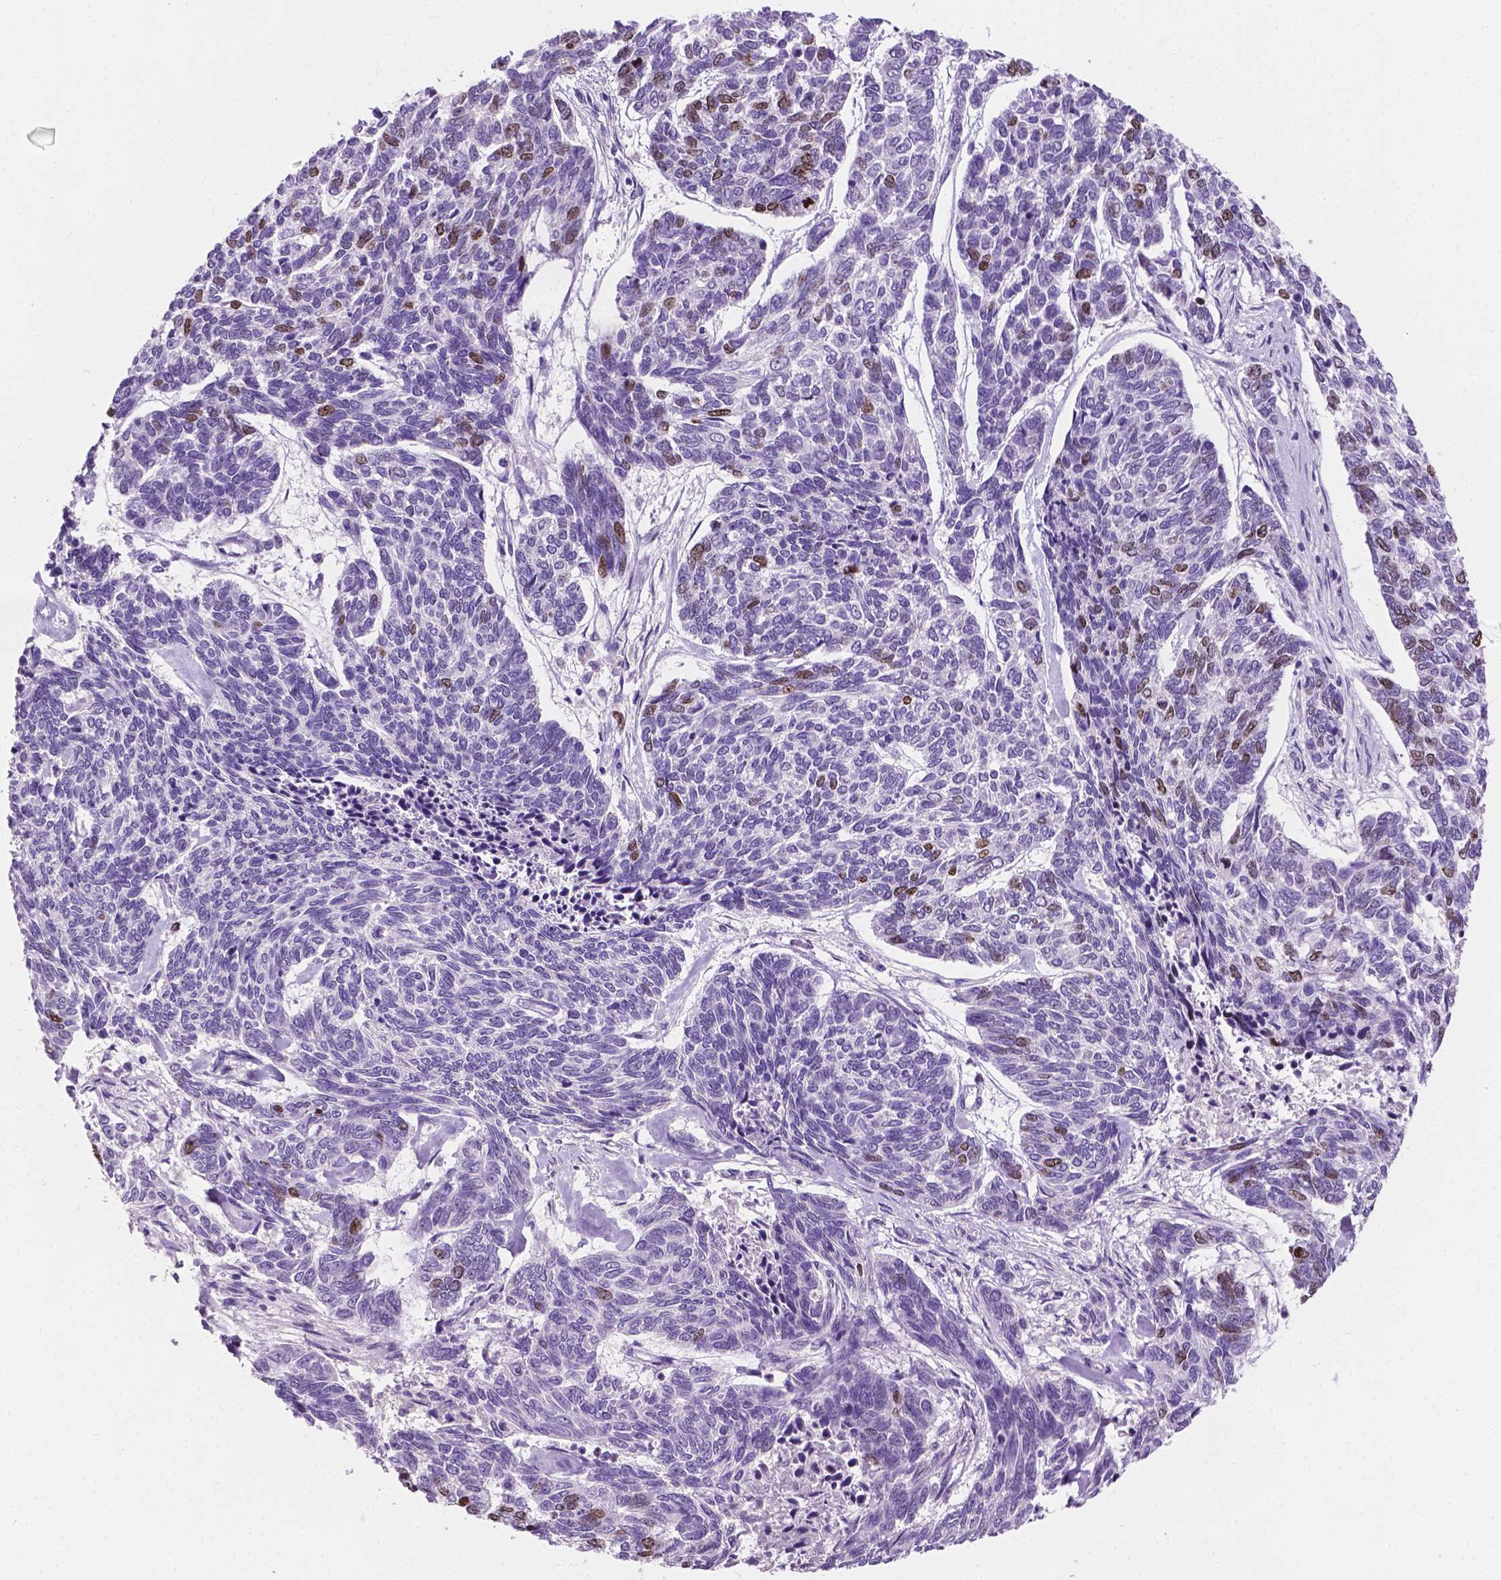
{"staining": {"intensity": "moderate", "quantity": "25%-75%", "location": "nuclear"}, "tissue": "skin cancer", "cell_type": "Tumor cells", "image_type": "cancer", "snomed": [{"axis": "morphology", "description": "Basal cell carcinoma"}, {"axis": "topography", "description": "Skin"}], "caption": "Moderate nuclear positivity for a protein is present in approximately 25%-75% of tumor cells of basal cell carcinoma (skin) using immunohistochemistry (IHC).", "gene": "SIAH2", "patient": {"sex": "female", "age": 65}}